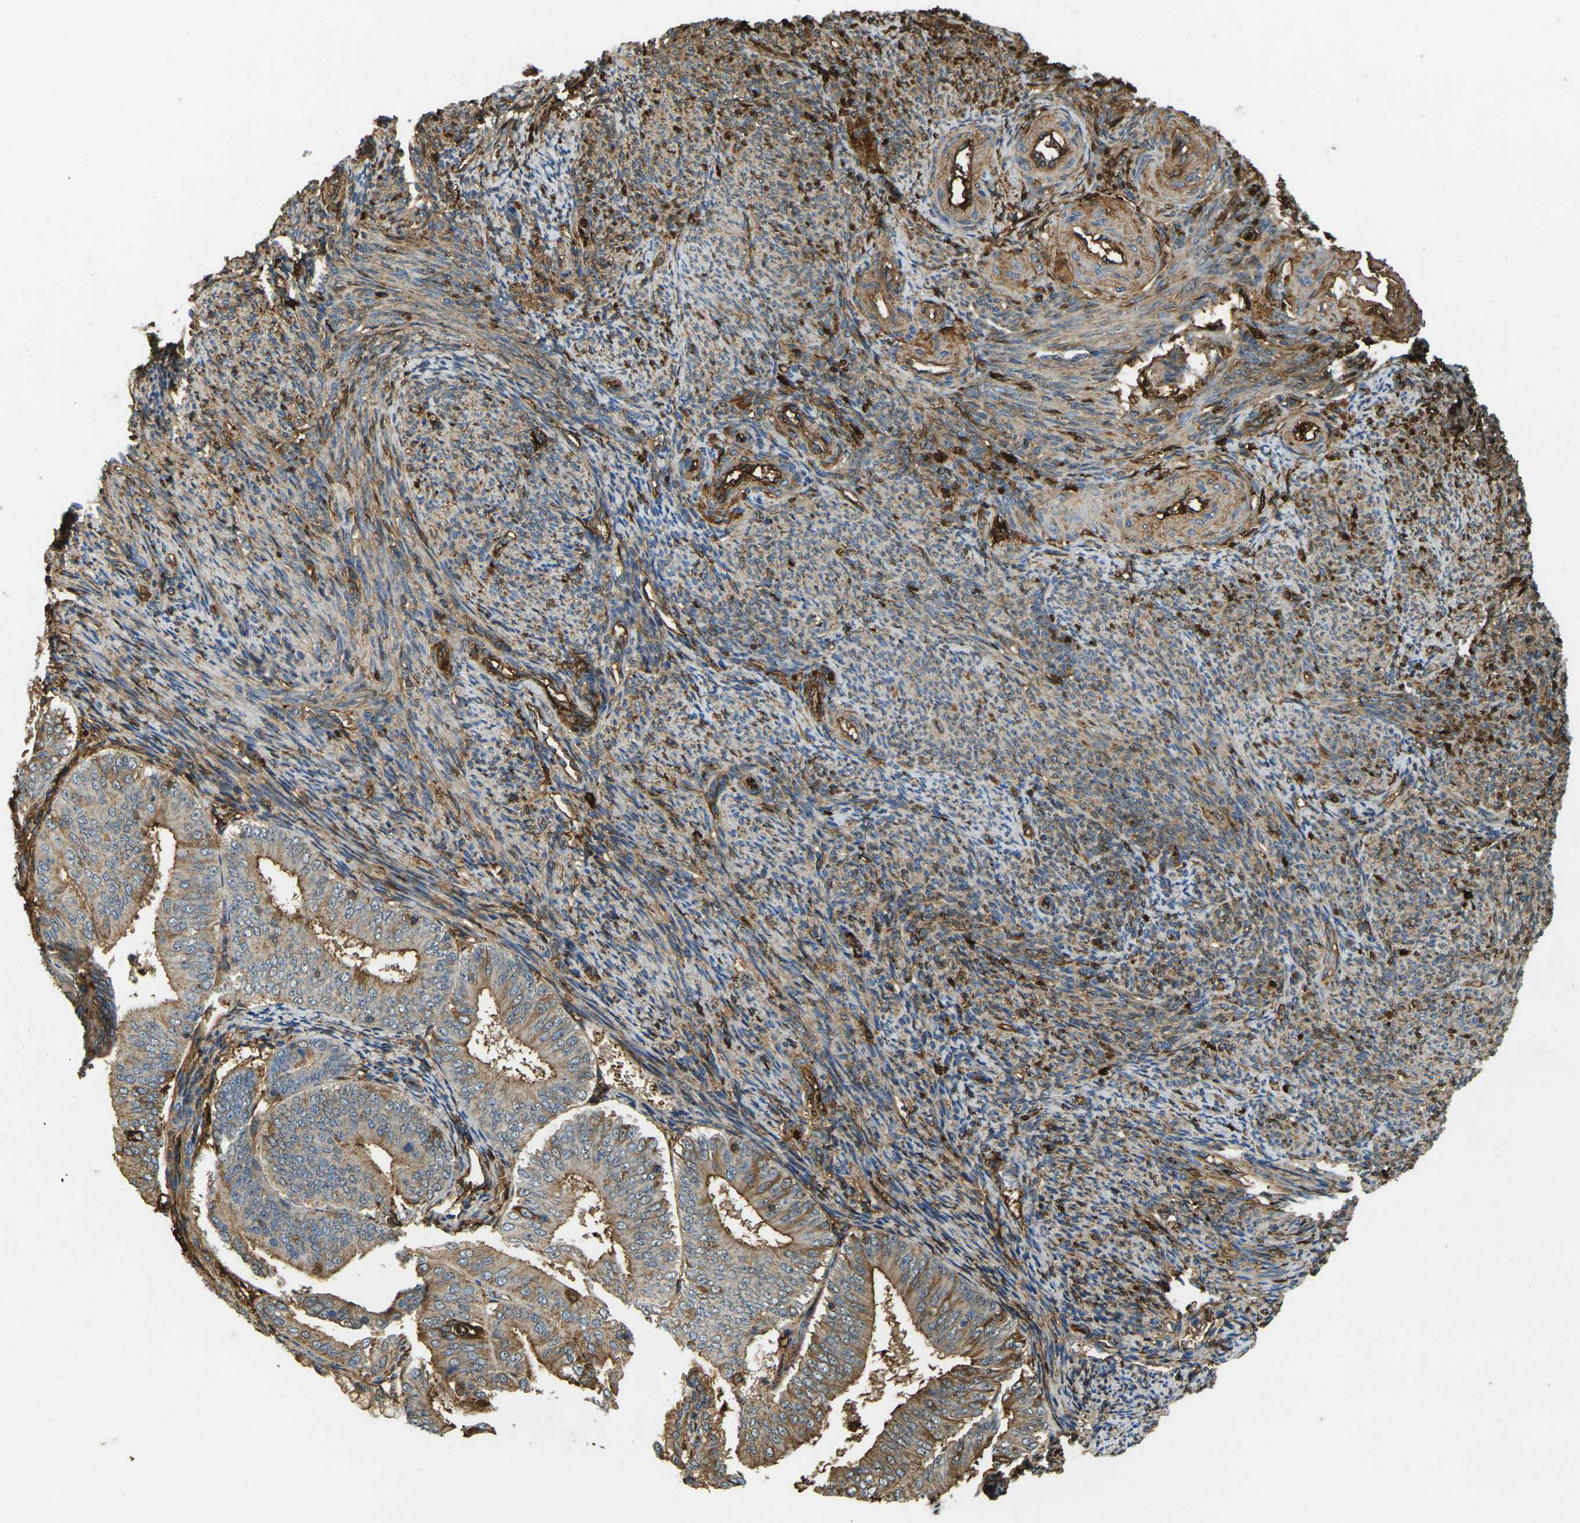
{"staining": {"intensity": "moderate", "quantity": ">75%", "location": "cytoplasmic/membranous"}, "tissue": "endometrial cancer", "cell_type": "Tumor cells", "image_type": "cancer", "snomed": [{"axis": "morphology", "description": "Adenocarcinoma, NOS"}, {"axis": "topography", "description": "Endometrium"}], "caption": "Endometrial cancer stained for a protein demonstrates moderate cytoplasmic/membranous positivity in tumor cells. (DAB (3,3'-diaminobenzidine) IHC with brightfield microscopy, high magnification).", "gene": "PLCD1", "patient": {"sex": "female", "age": 63}}